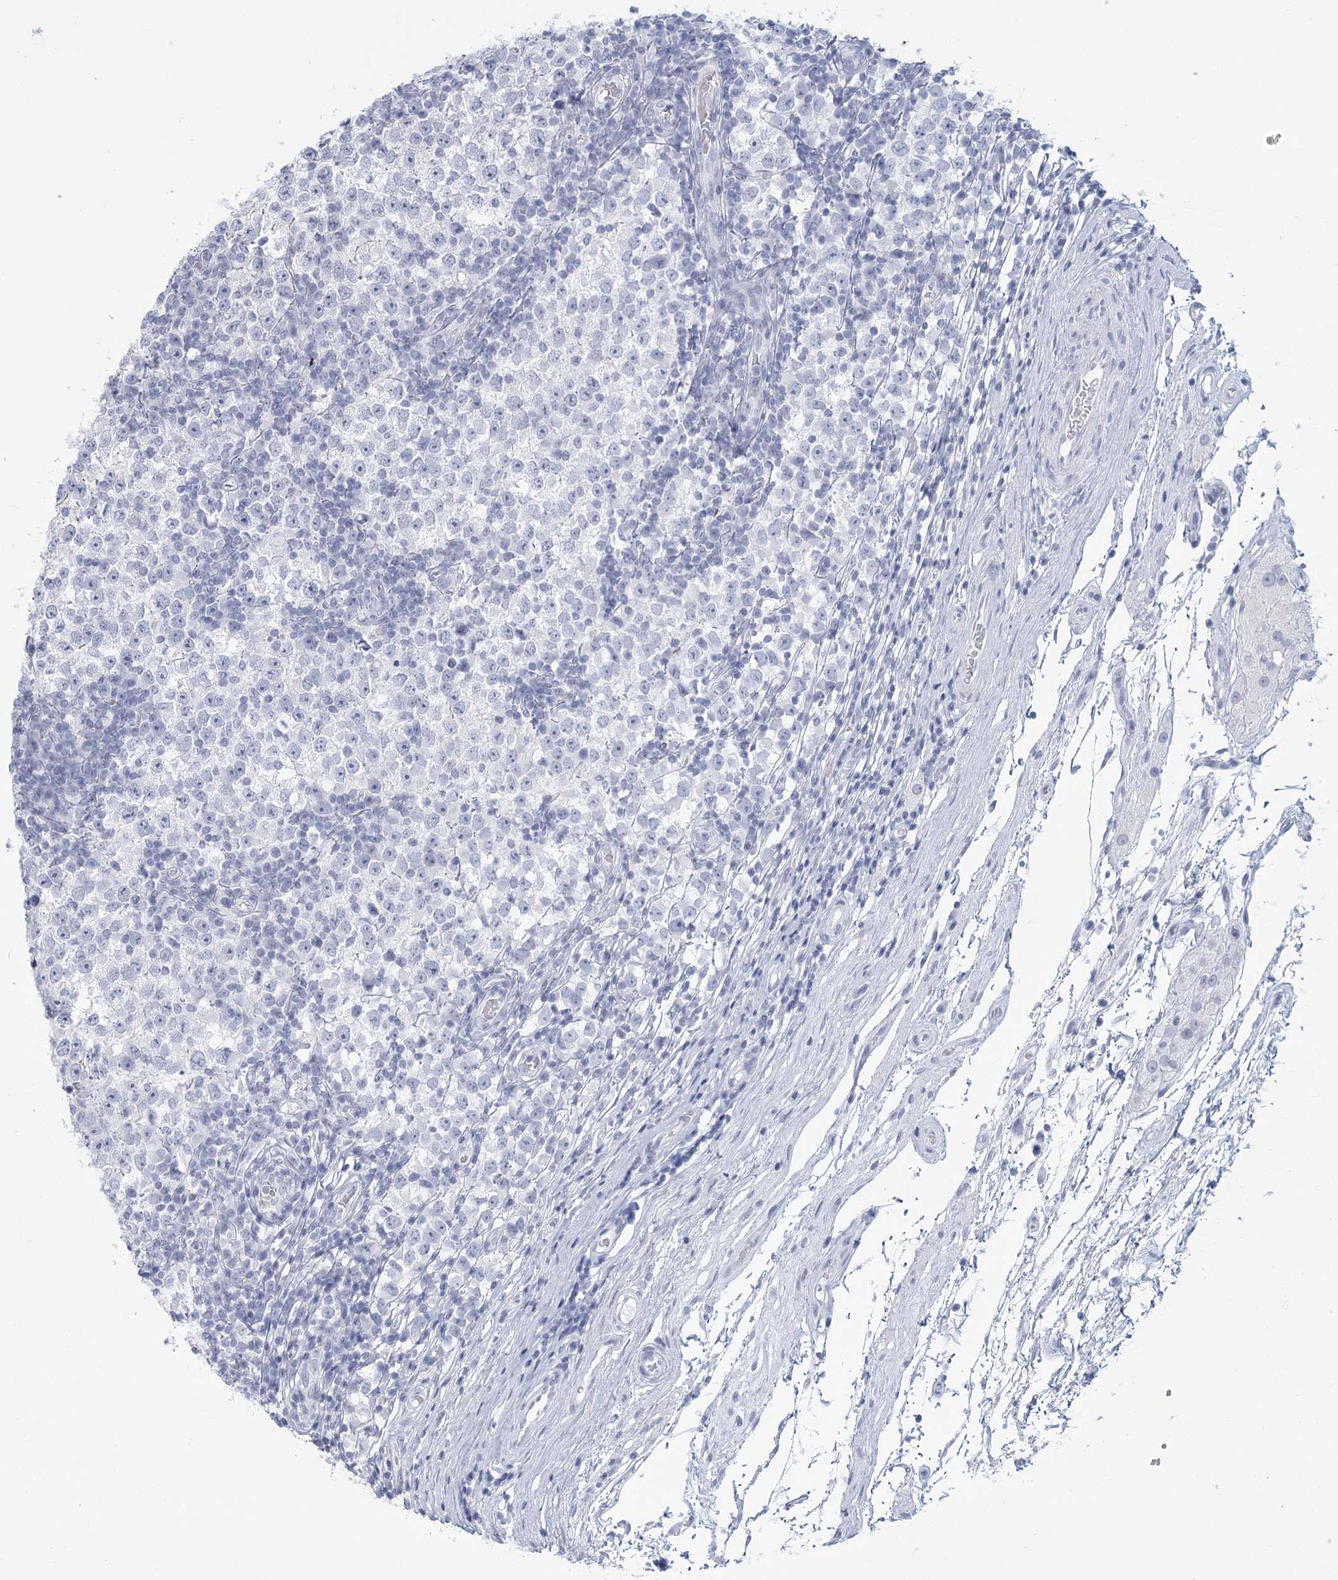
{"staining": {"intensity": "negative", "quantity": "none", "location": "none"}, "tissue": "testis cancer", "cell_type": "Tumor cells", "image_type": "cancer", "snomed": [{"axis": "morphology", "description": "Seminoma, NOS"}, {"axis": "topography", "description": "Testis"}], "caption": "The IHC image has no significant positivity in tumor cells of testis cancer (seminoma) tissue.", "gene": "WNT8B", "patient": {"sex": "male", "age": 65}}